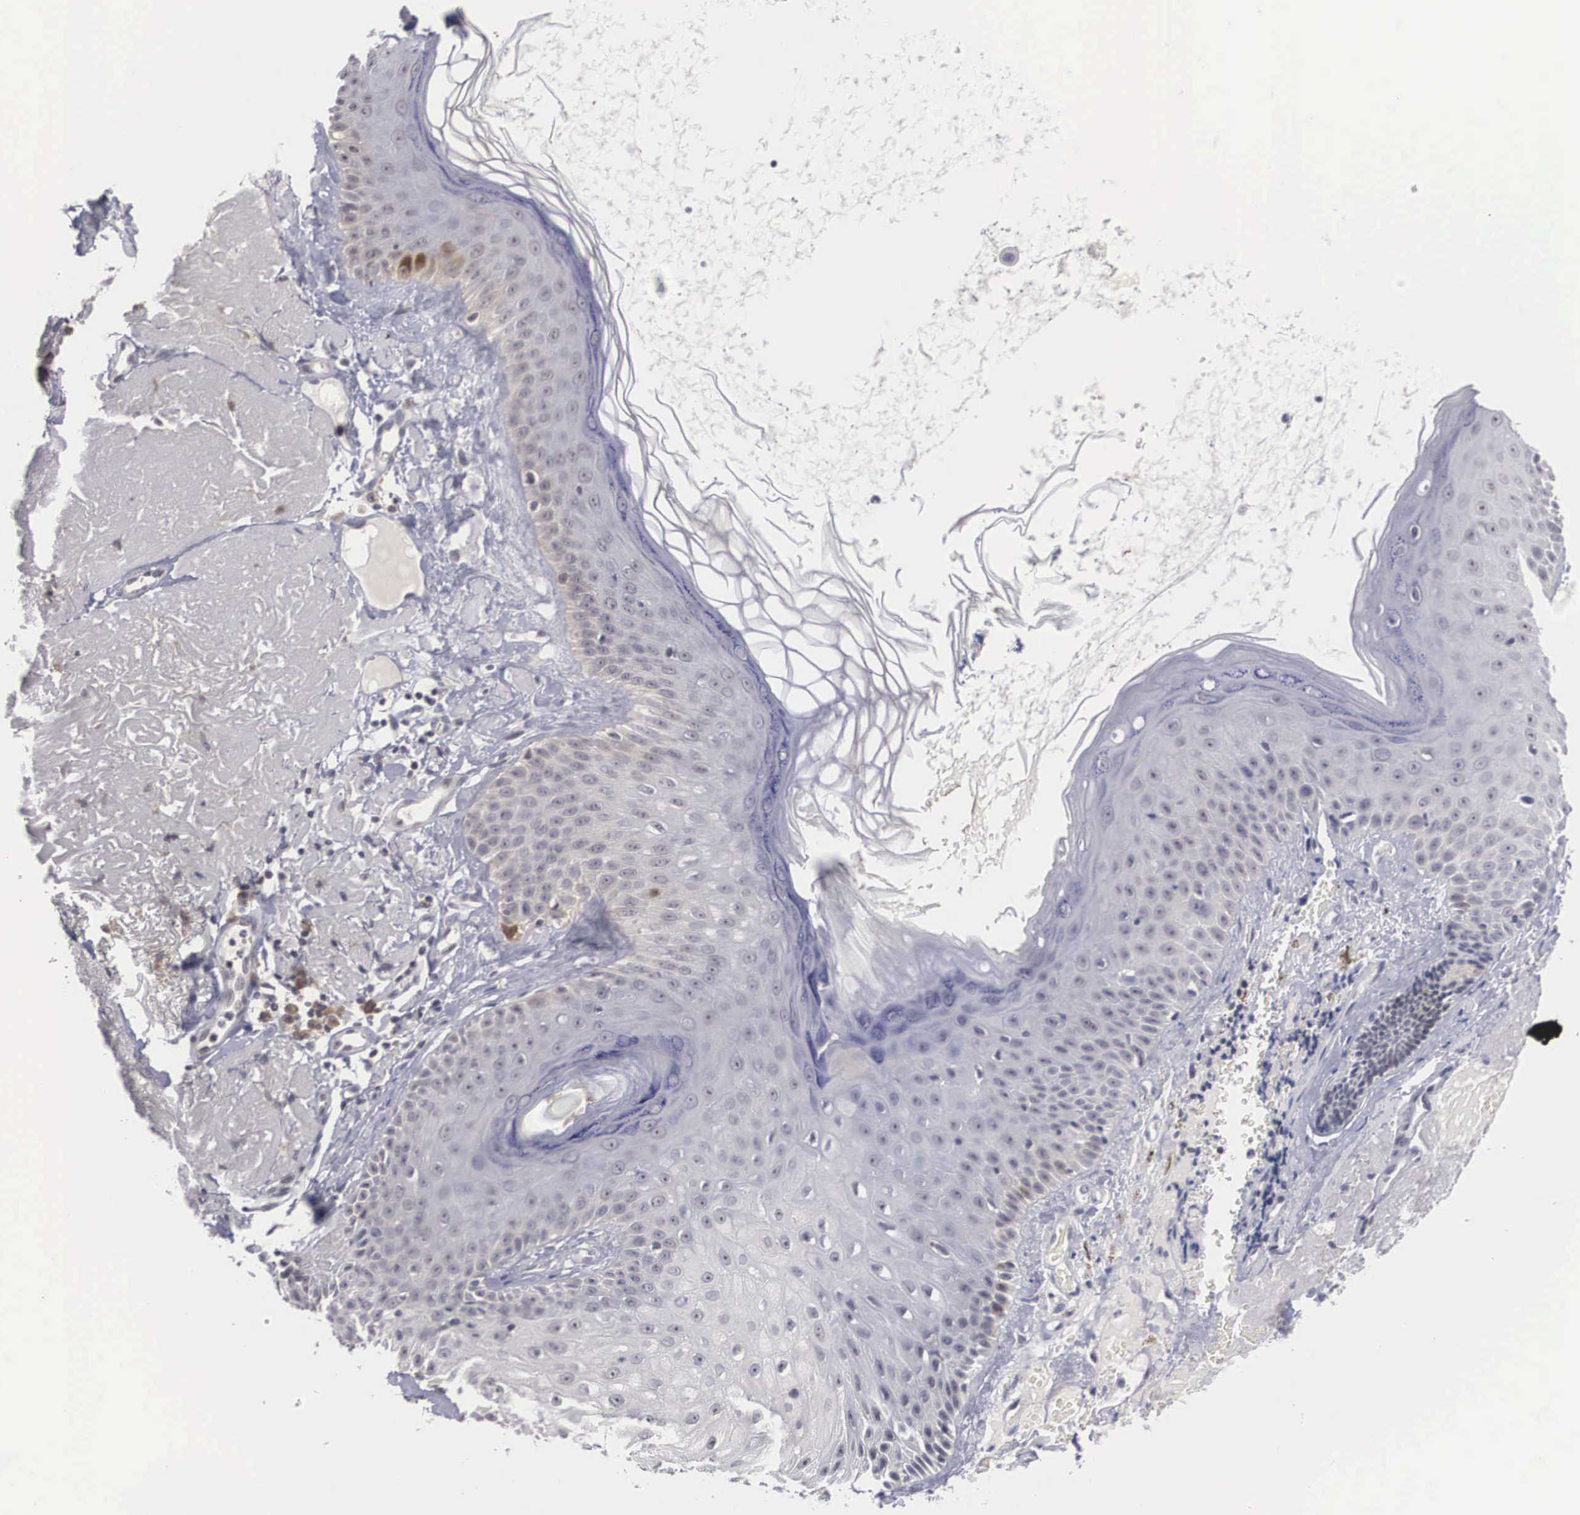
{"staining": {"intensity": "weak", "quantity": "<25%", "location": "cytoplasmic/membranous"}, "tissue": "skin cancer", "cell_type": "Tumor cells", "image_type": "cancer", "snomed": [{"axis": "morphology", "description": "Squamous cell carcinoma, NOS"}, {"axis": "topography", "description": "Skin"}], "caption": "High power microscopy photomicrograph of an immunohistochemistry (IHC) image of skin cancer (squamous cell carcinoma), revealing no significant positivity in tumor cells.", "gene": "WDR89", "patient": {"sex": "female", "age": 89}}